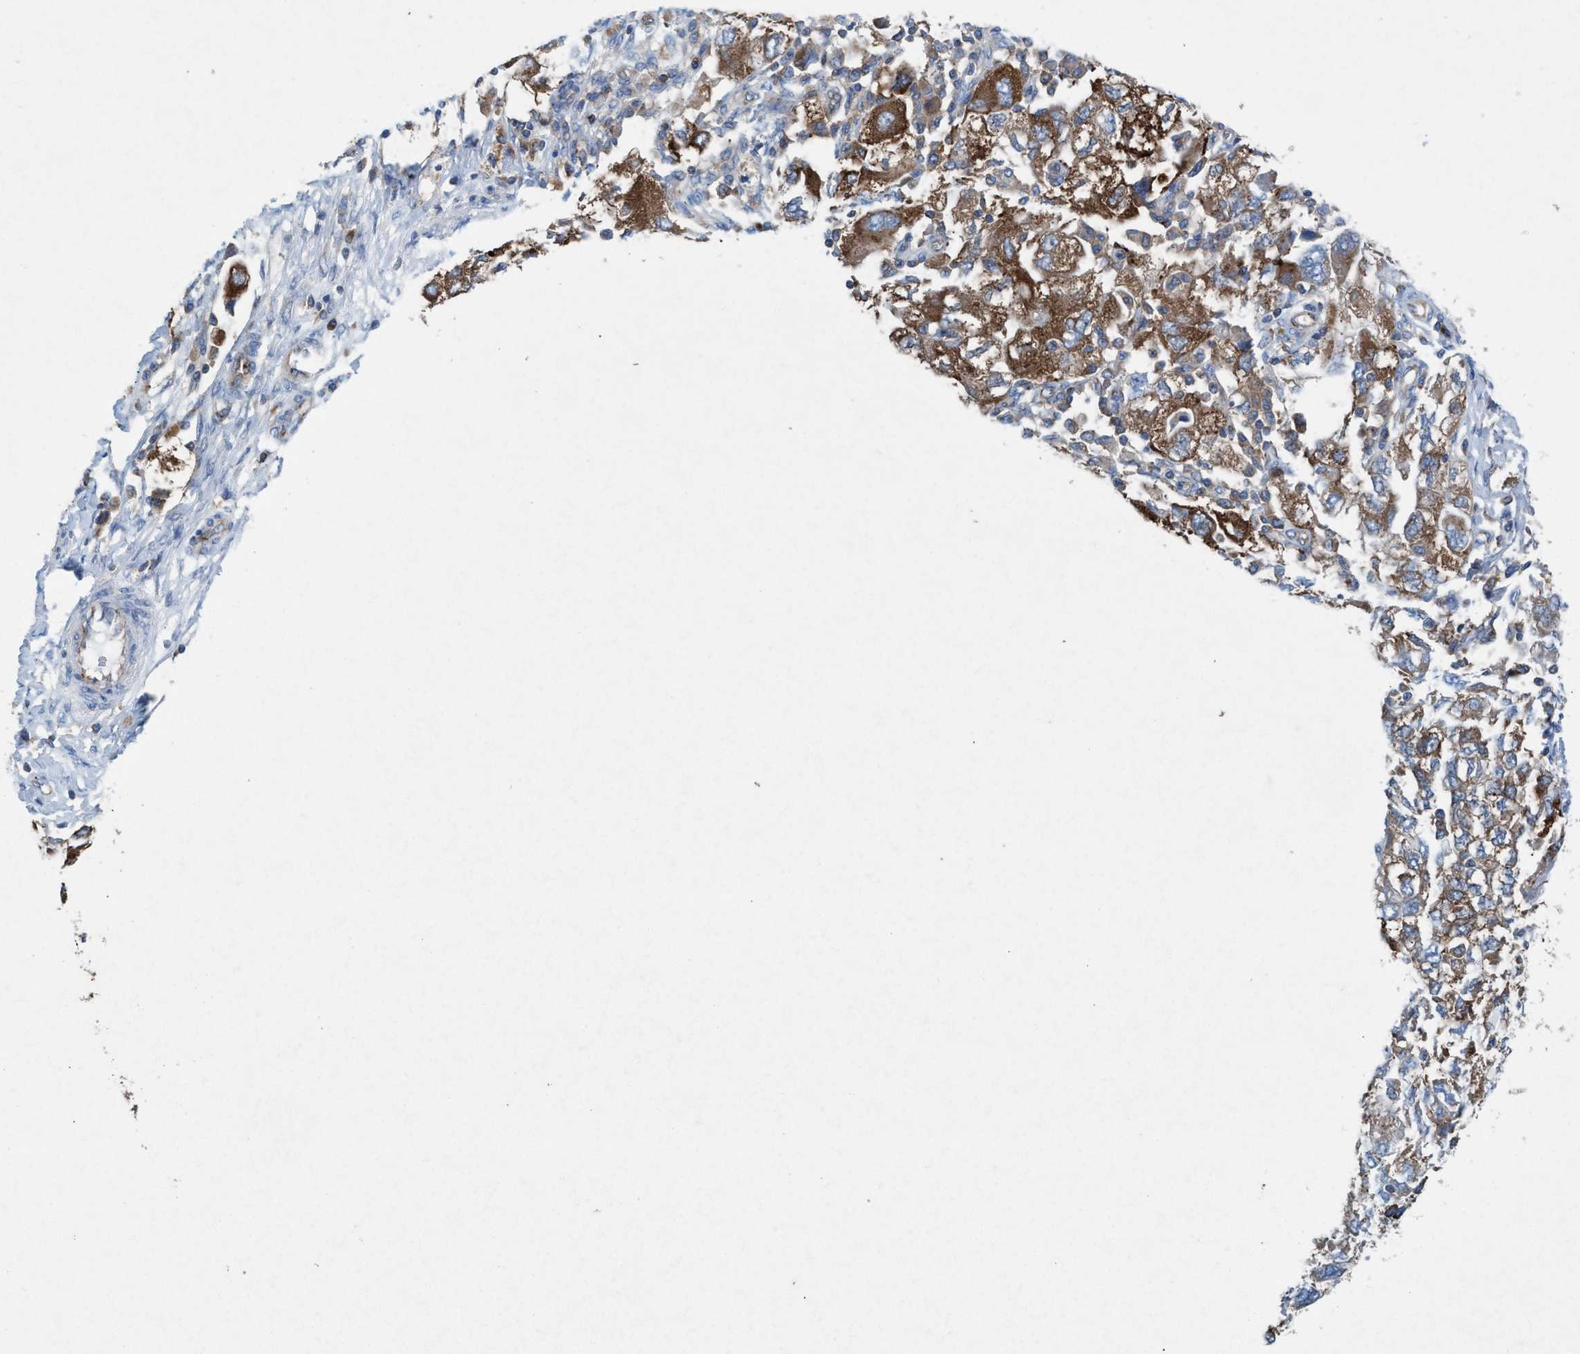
{"staining": {"intensity": "moderate", "quantity": ">75%", "location": "cytoplasmic/membranous"}, "tissue": "ovarian cancer", "cell_type": "Tumor cells", "image_type": "cancer", "snomed": [{"axis": "morphology", "description": "Carcinoma, NOS"}, {"axis": "morphology", "description": "Cystadenocarcinoma, serous, NOS"}, {"axis": "topography", "description": "Ovary"}], "caption": "An IHC micrograph of neoplastic tissue is shown. Protein staining in brown labels moderate cytoplasmic/membranous positivity in ovarian carcinoma within tumor cells. (Brightfield microscopy of DAB IHC at high magnification).", "gene": "NYAP1", "patient": {"sex": "female", "age": 69}}